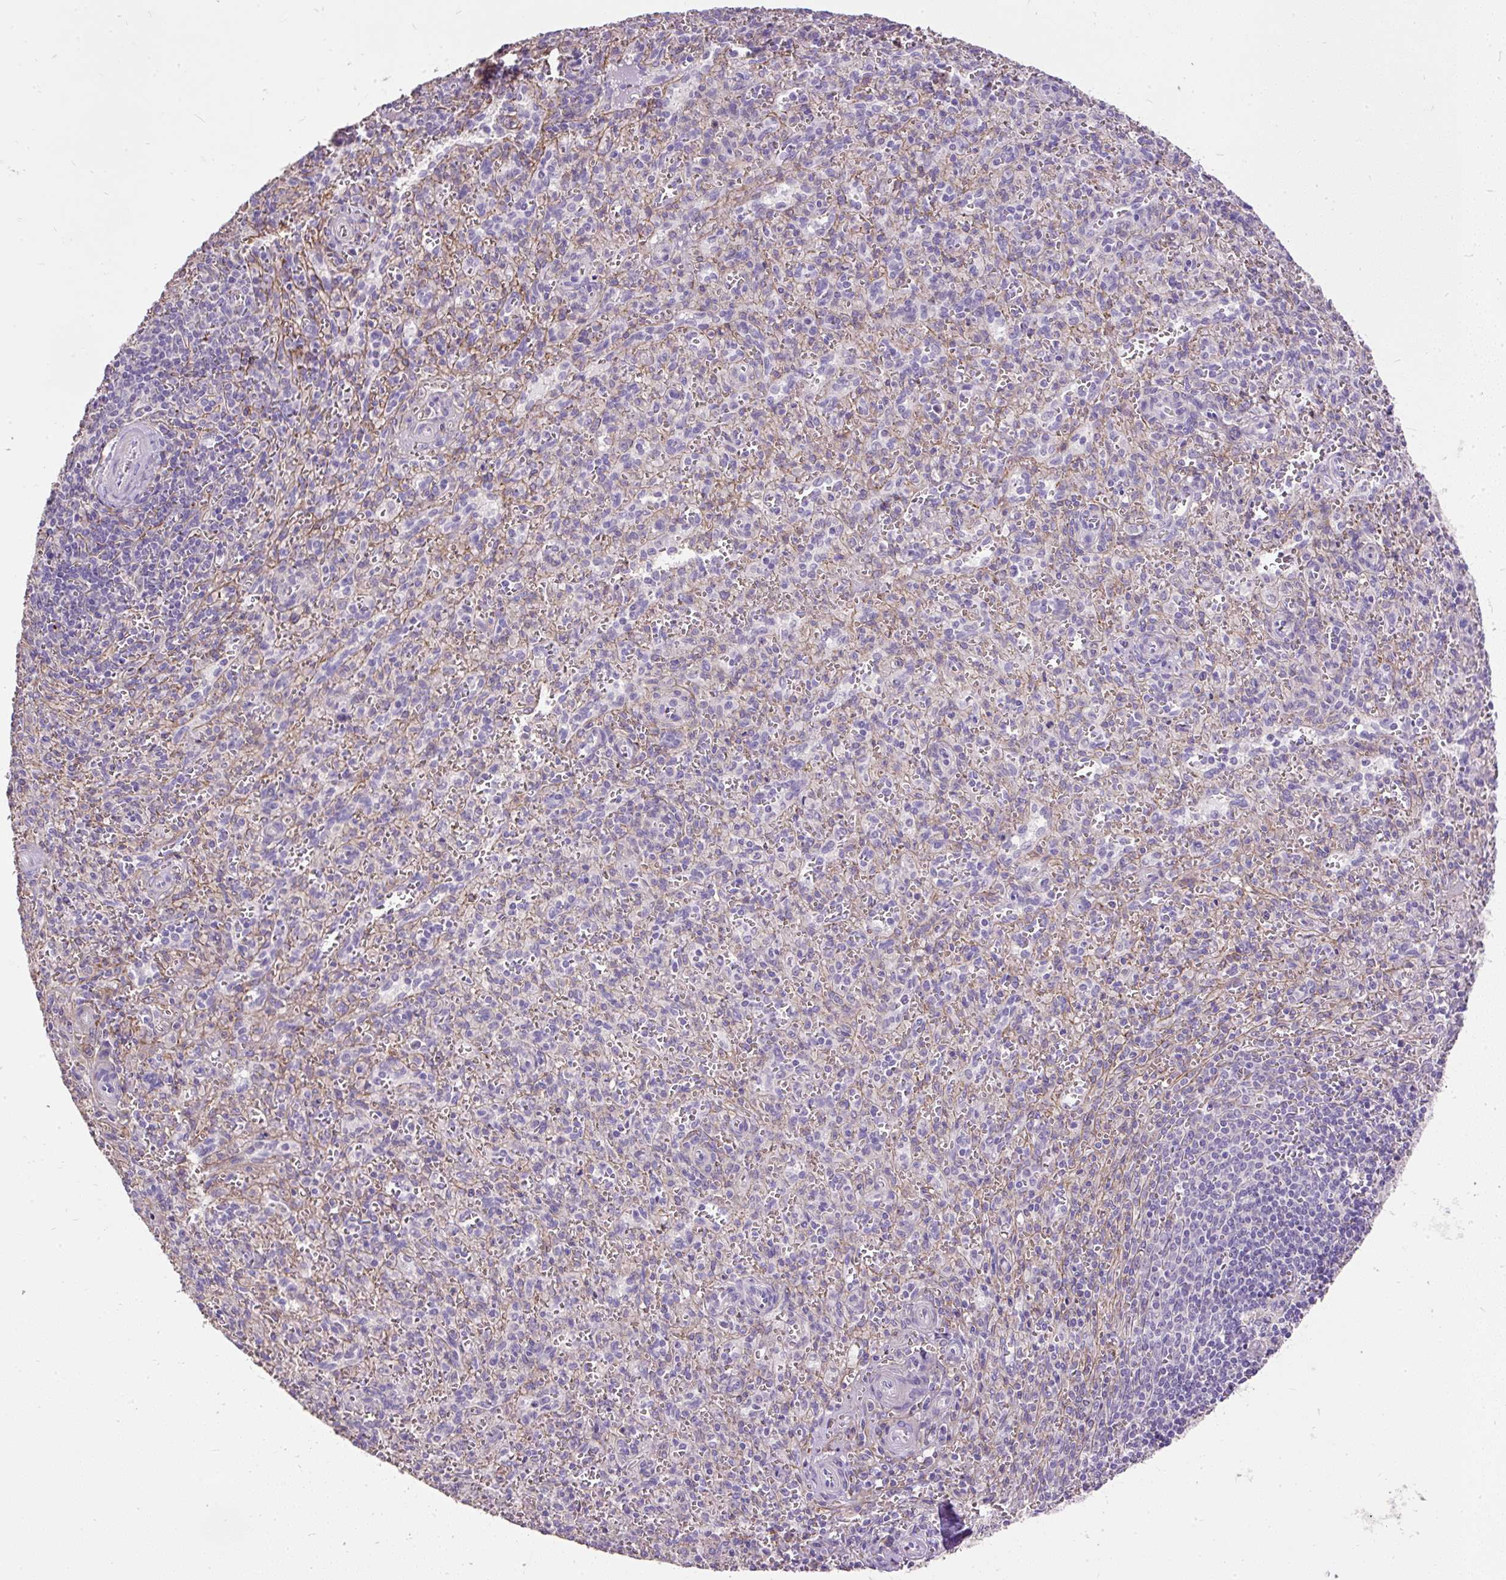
{"staining": {"intensity": "negative", "quantity": "none", "location": "none"}, "tissue": "spleen", "cell_type": "Cells in red pulp", "image_type": "normal", "snomed": [{"axis": "morphology", "description": "Normal tissue, NOS"}, {"axis": "topography", "description": "Spleen"}], "caption": "The IHC histopathology image has no significant expression in cells in red pulp of spleen.", "gene": "GBX1", "patient": {"sex": "female", "age": 26}}